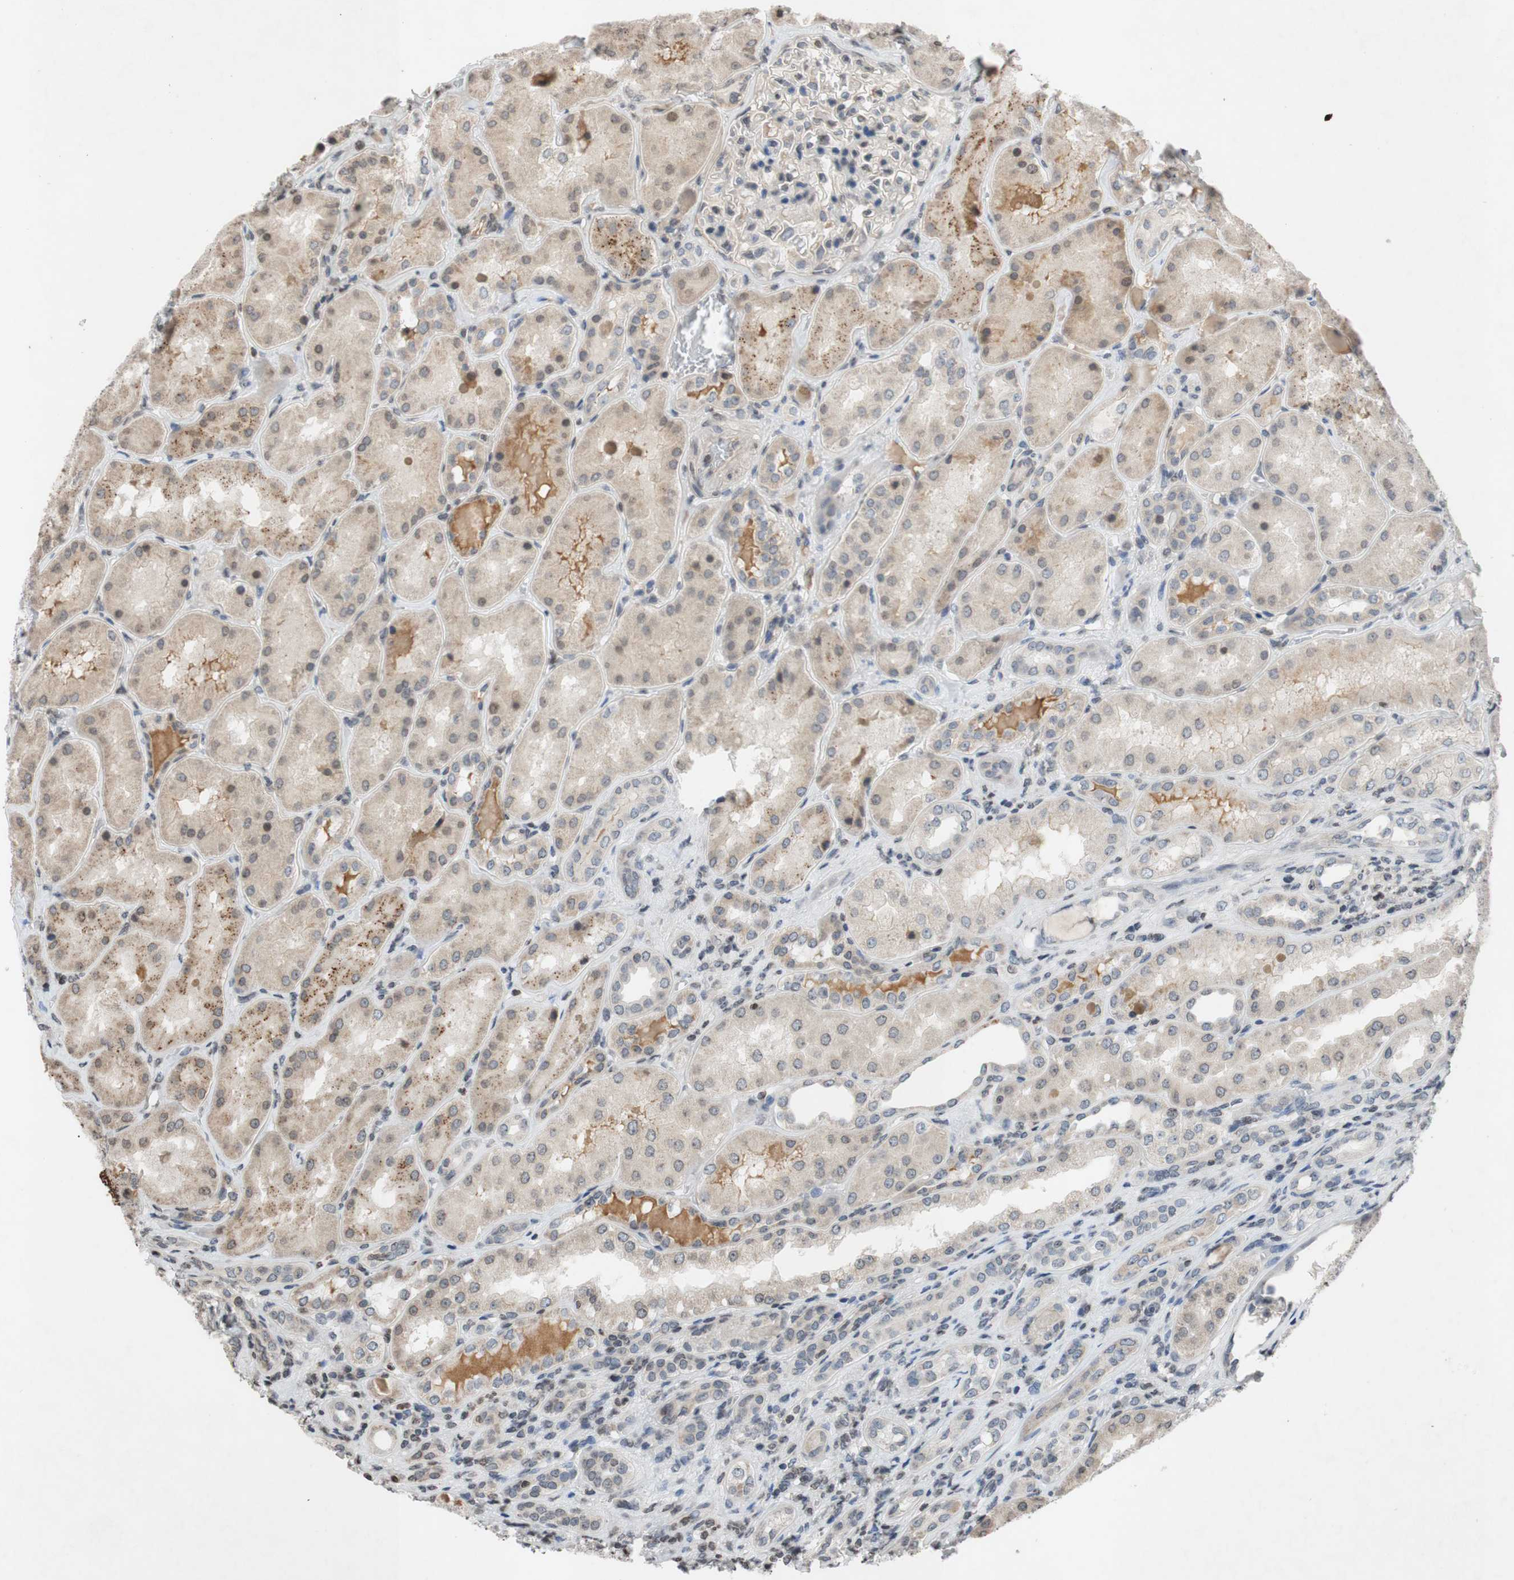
{"staining": {"intensity": "weak", "quantity": "<25%", "location": "nuclear"}, "tissue": "kidney", "cell_type": "Cells in glomeruli", "image_type": "normal", "snomed": [{"axis": "morphology", "description": "Normal tissue, NOS"}, {"axis": "topography", "description": "Kidney"}], "caption": "A high-resolution micrograph shows immunohistochemistry (IHC) staining of normal kidney, which displays no significant expression in cells in glomeruli.", "gene": "MCM6", "patient": {"sex": "female", "age": 56}}